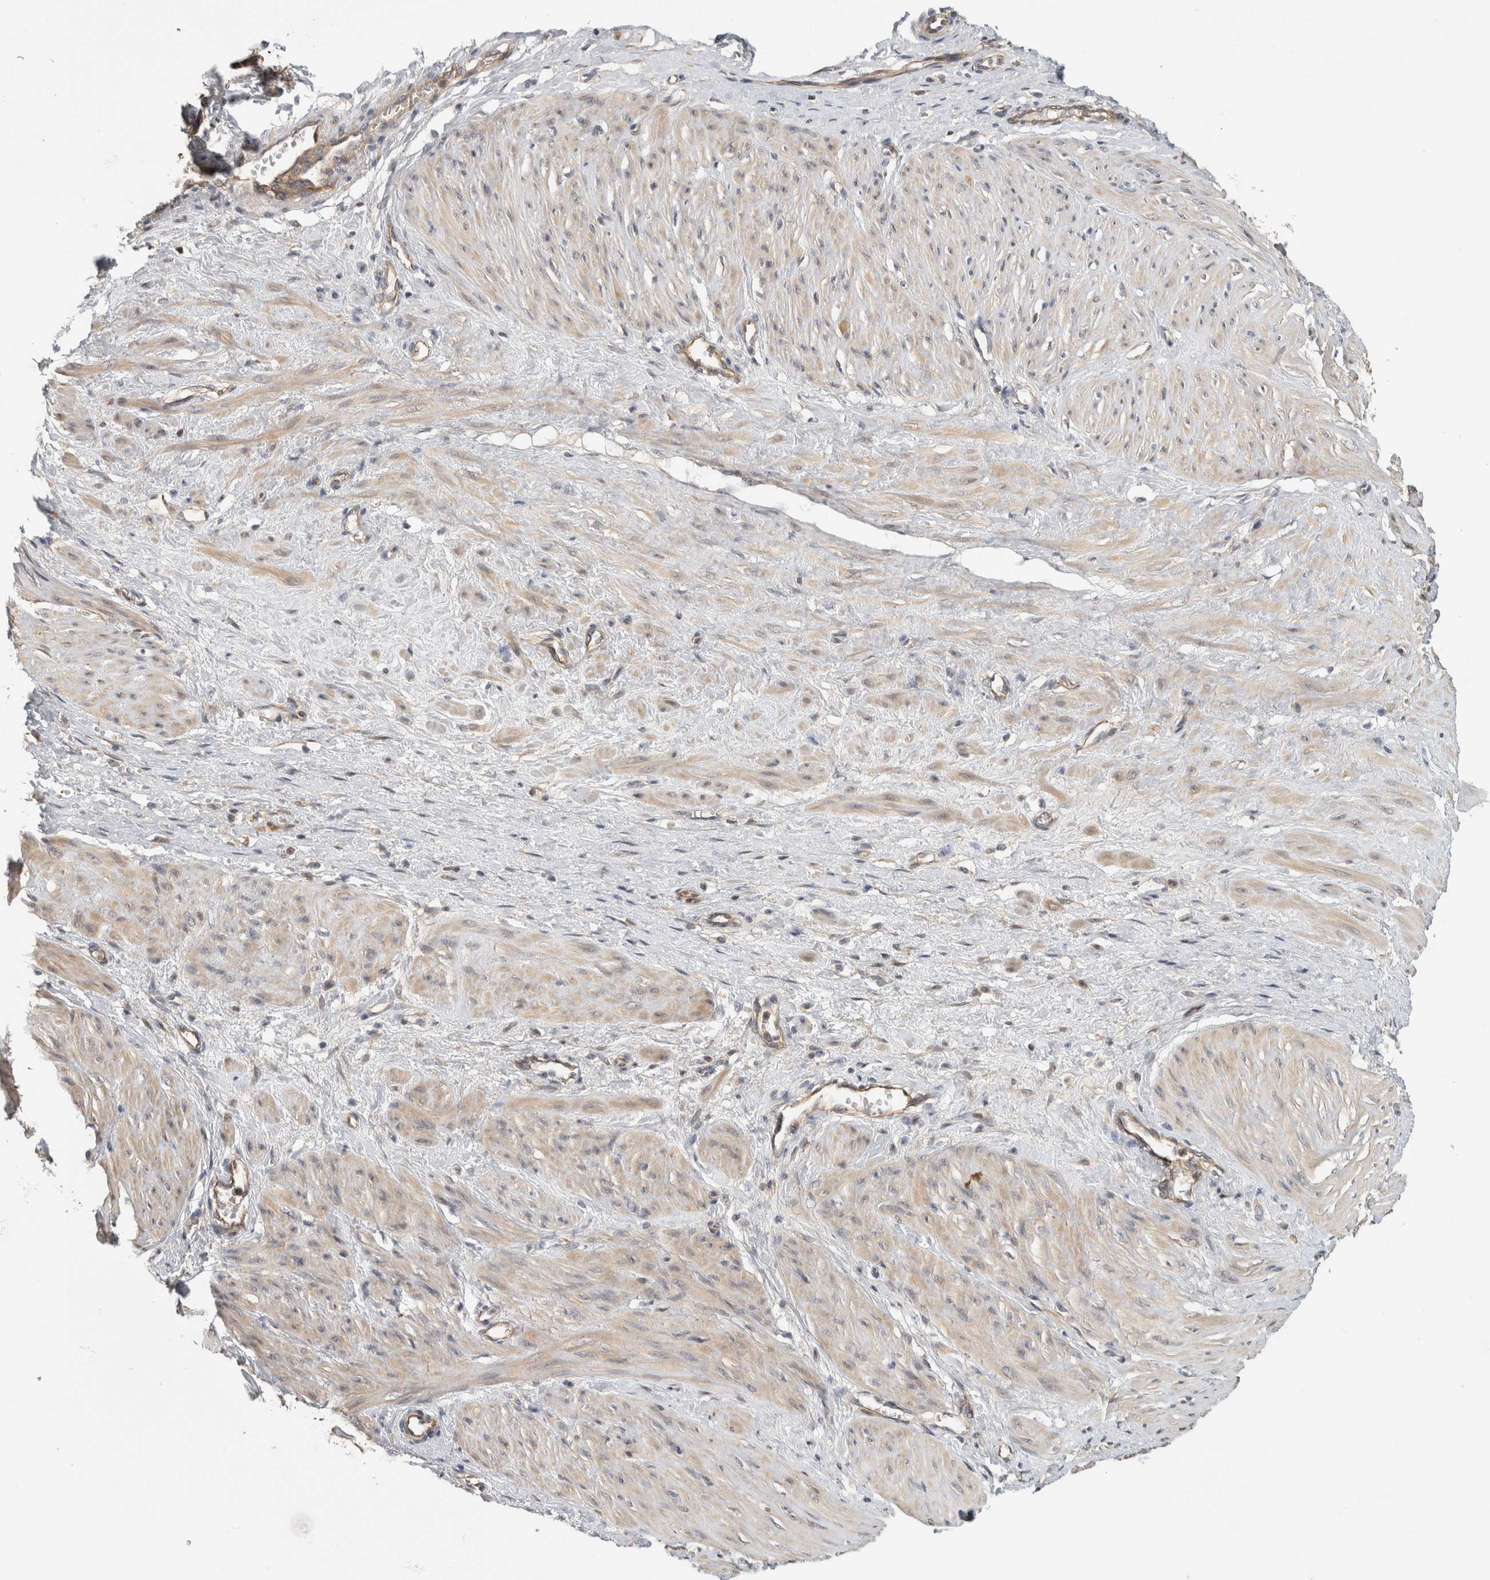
{"staining": {"intensity": "weak", "quantity": "25%-75%", "location": "cytoplasmic/membranous"}, "tissue": "smooth muscle", "cell_type": "Smooth muscle cells", "image_type": "normal", "snomed": [{"axis": "morphology", "description": "Normal tissue, NOS"}, {"axis": "topography", "description": "Endometrium"}], "caption": "Approximately 25%-75% of smooth muscle cells in unremarkable smooth muscle demonstrate weak cytoplasmic/membranous protein positivity as visualized by brown immunohistochemical staining.", "gene": "PGM1", "patient": {"sex": "female", "age": 33}}